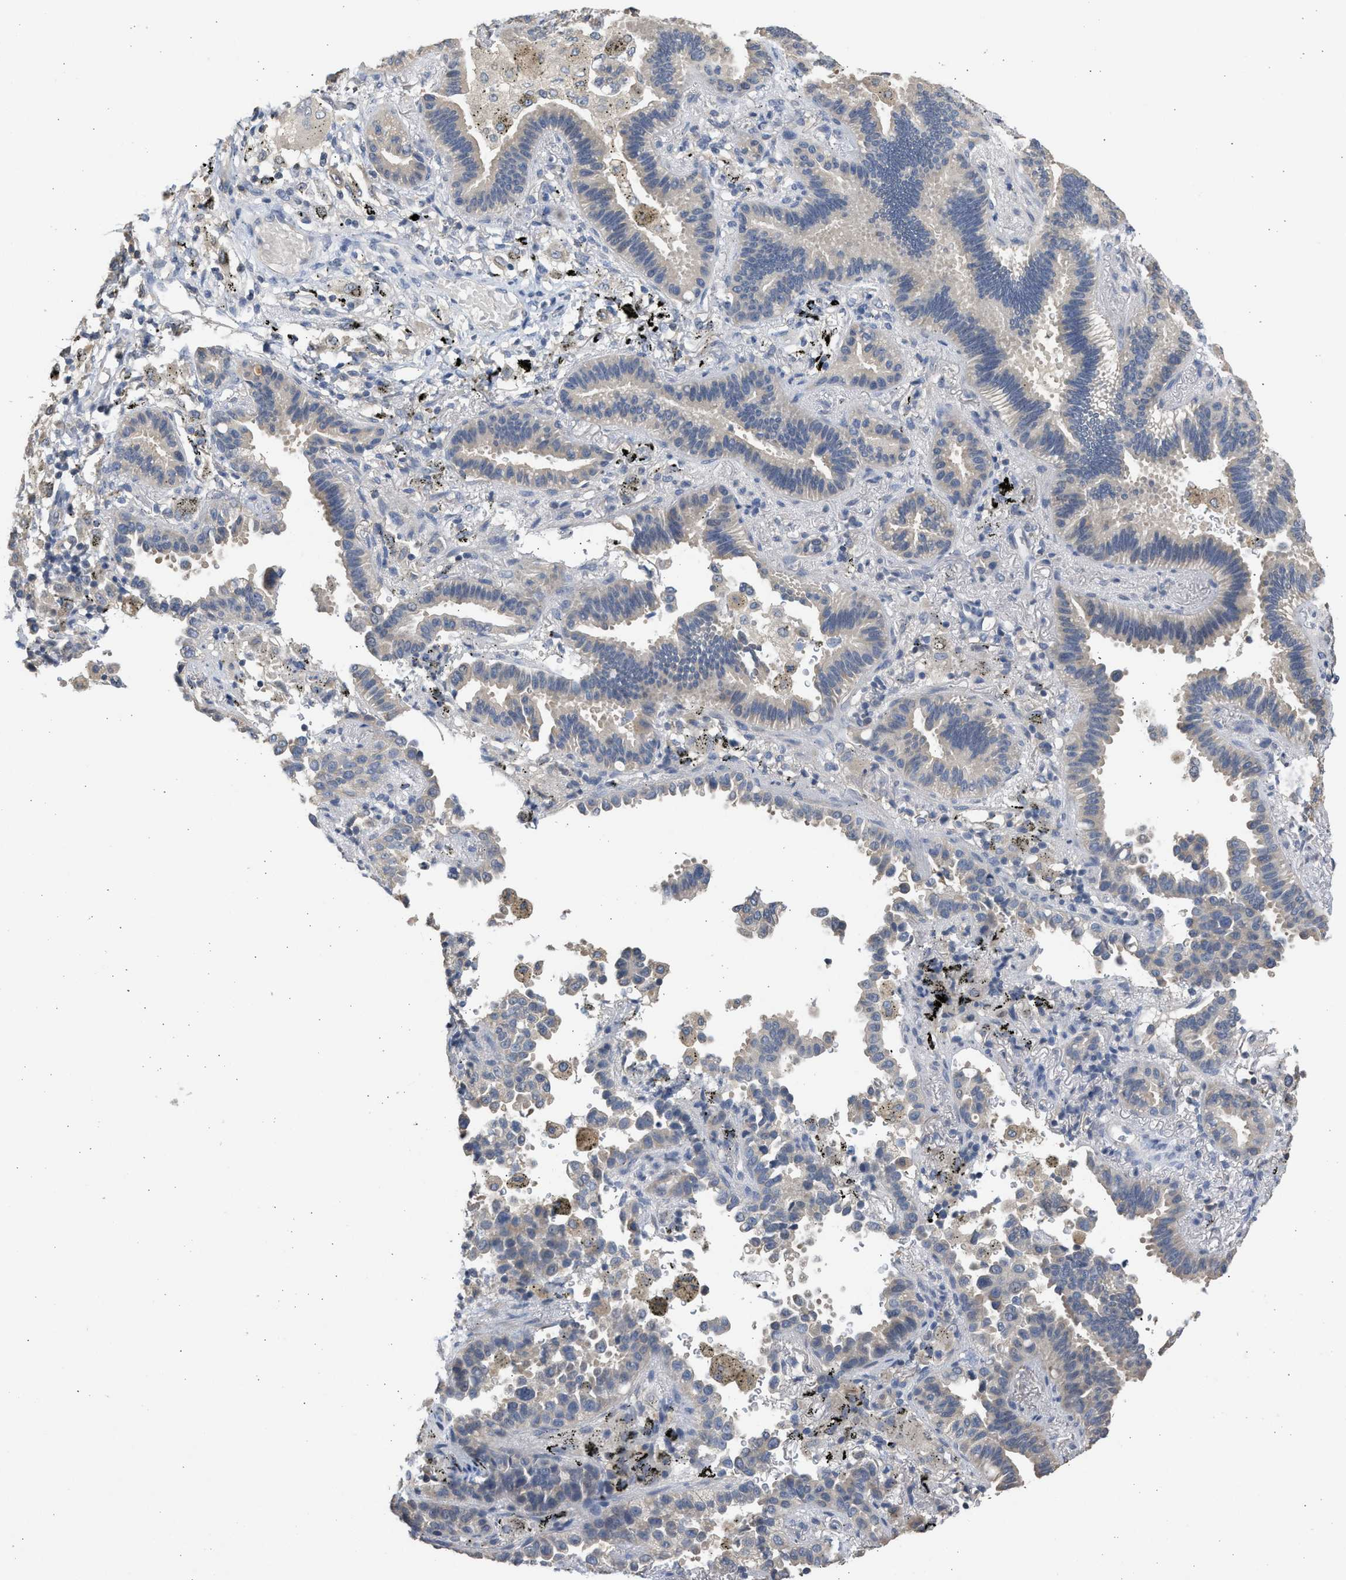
{"staining": {"intensity": "weak", "quantity": "<25%", "location": "cytoplasmic/membranous"}, "tissue": "lung cancer", "cell_type": "Tumor cells", "image_type": "cancer", "snomed": [{"axis": "morphology", "description": "Normal tissue, NOS"}, {"axis": "morphology", "description": "Adenocarcinoma, NOS"}, {"axis": "topography", "description": "Lung"}], "caption": "IHC micrograph of human lung cancer (adenocarcinoma) stained for a protein (brown), which reveals no staining in tumor cells.", "gene": "SULT2A1", "patient": {"sex": "male", "age": 59}}